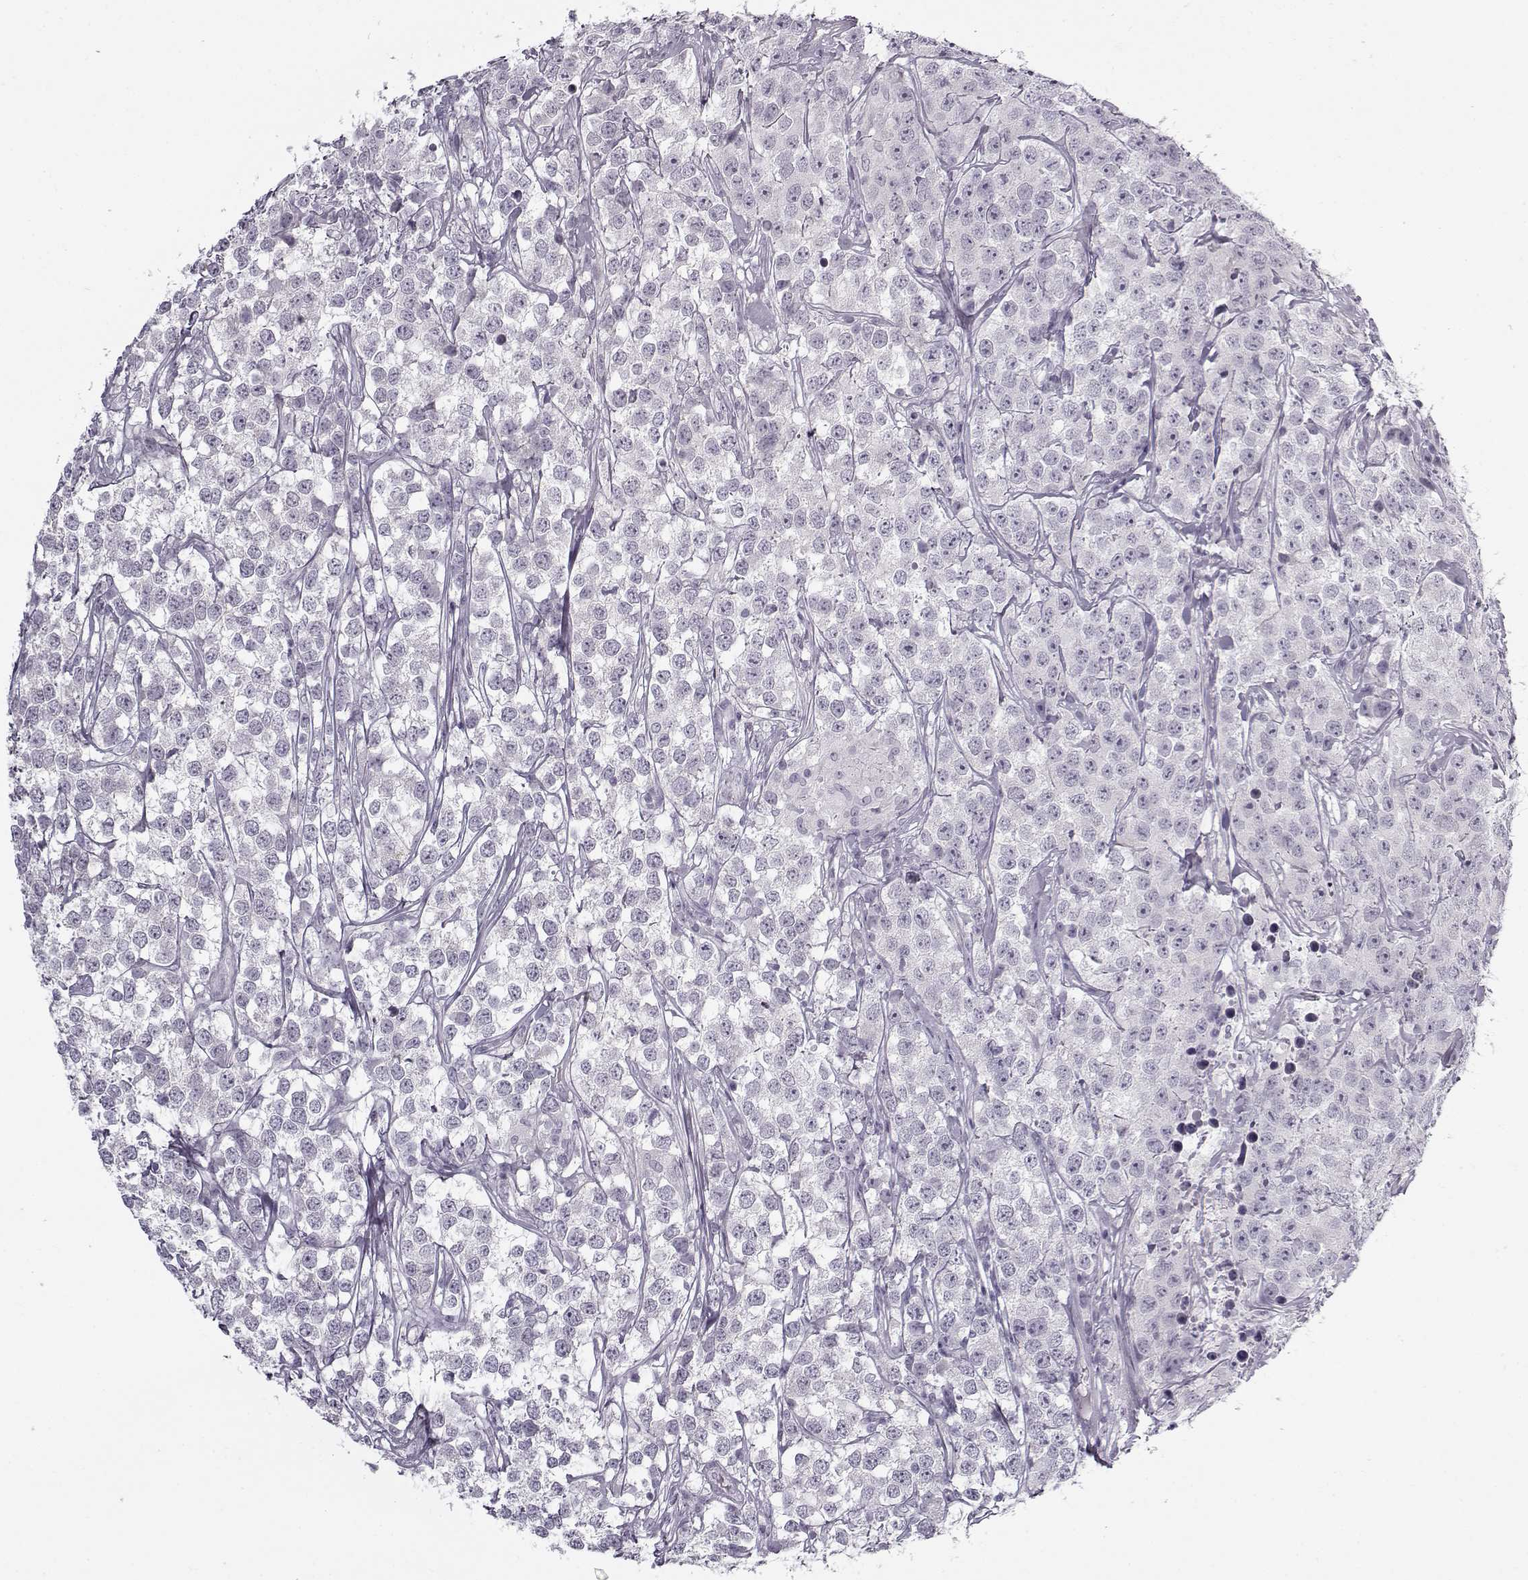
{"staining": {"intensity": "negative", "quantity": "none", "location": "none"}, "tissue": "testis cancer", "cell_type": "Tumor cells", "image_type": "cancer", "snomed": [{"axis": "morphology", "description": "Seminoma, NOS"}, {"axis": "topography", "description": "Testis"}], "caption": "A histopathology image of testis cancer (seminoma) stained for a protein reveals no brown staining in tumor cells.", "gene": "SNCA", "patient": {"sex": "male", "age": 59}}